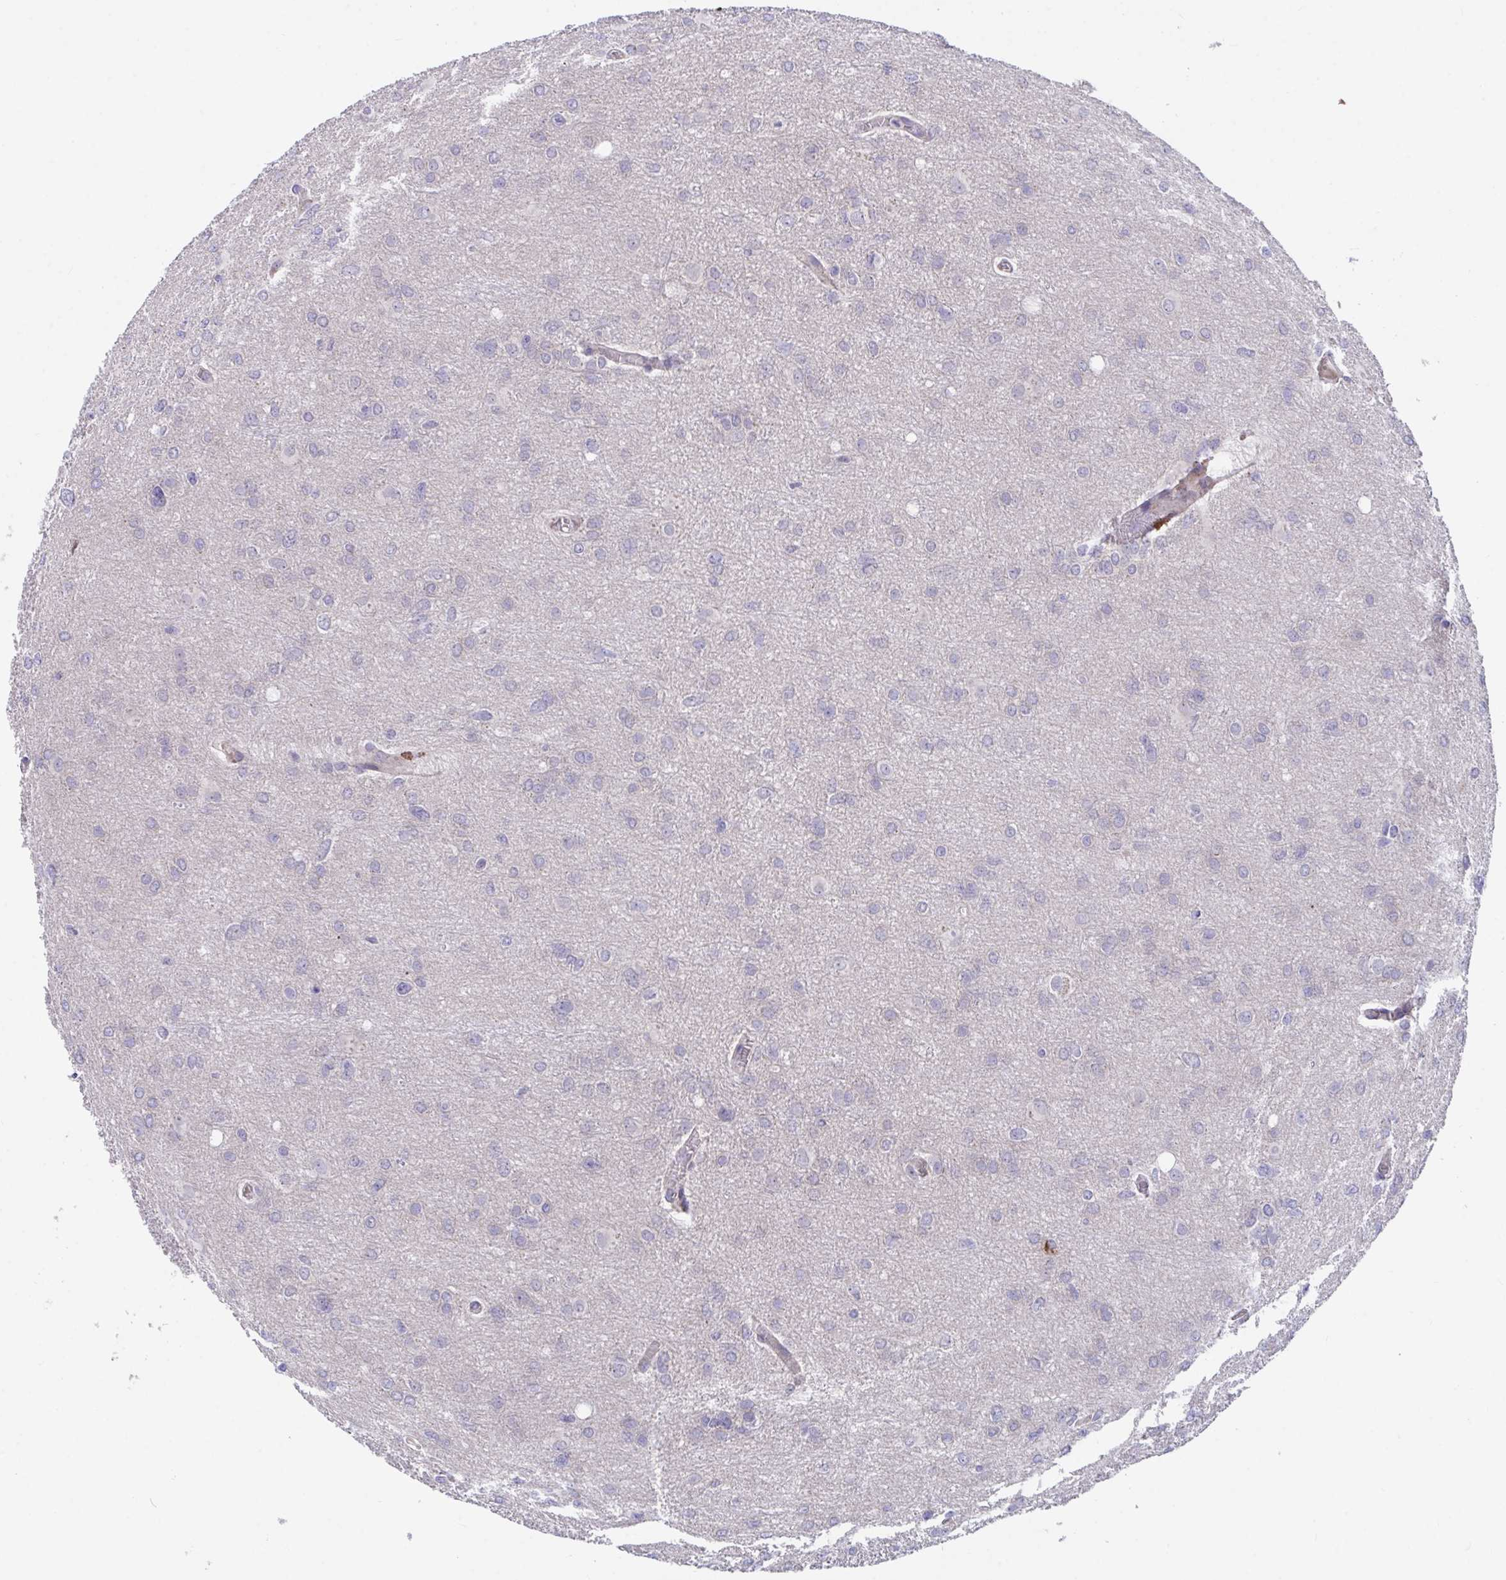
{"staining": {"intensity": "negative", "quantity": "none", "location": "none"}, "tissue": "glioma", "cell_type": "Tumor cells", "image_type": "cancer", "snomed": [{"axis": "morphology", "description": "Glioma, malignant, High grade"}, {"axis": "topography", "description": "Brain"}], "caption": "Human high-grade glioma (malignant) stained for a protein using IHC reveals no expression in tumor cells.", "gene": "SUSD4", "patient": {"sex": "male", "age": 53}}